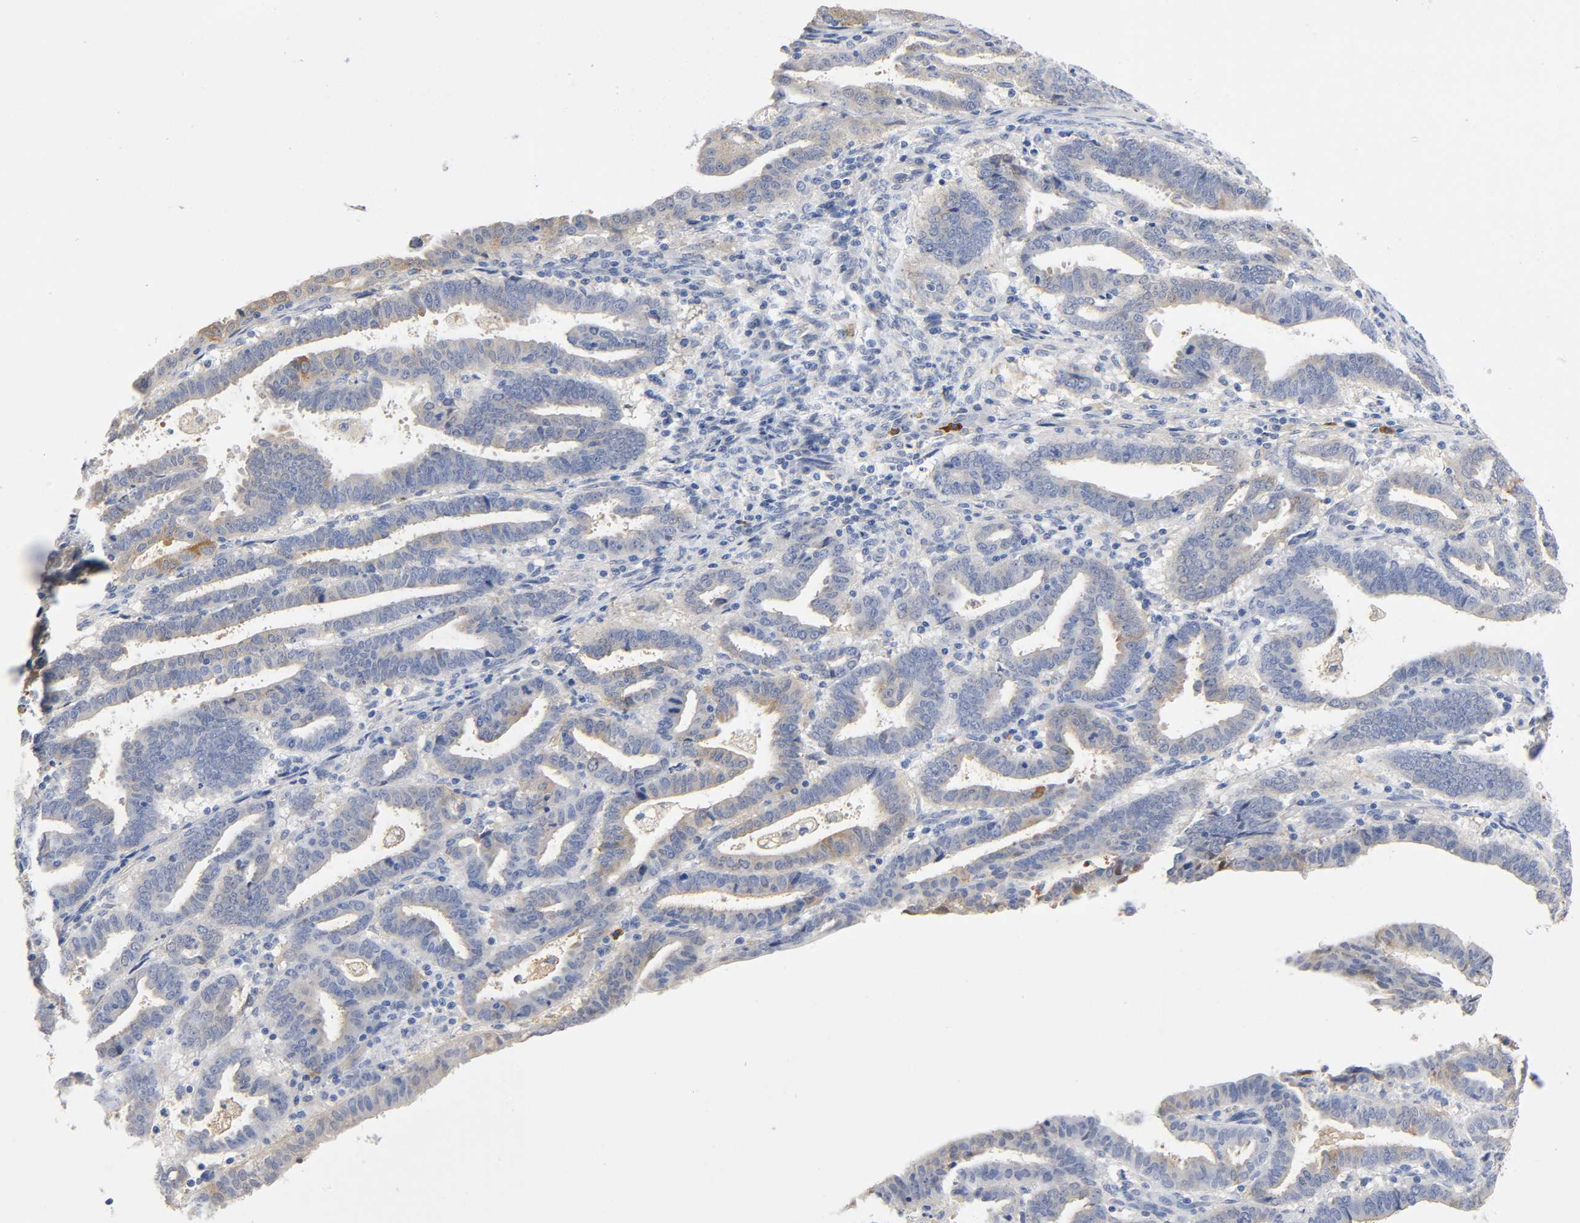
{"staining": {"intensity": "weak", "quantity": "25%-75%", "location": "cytoplasmic/membranous"}, "tissue": "endometrial cancer", "cell_type": "Tumor cells", "image_type": "cancer", "snomed": [{"axis": "morphology", "description": "Adenocarcinoma, NOS"}, {"axis": "topography", "description": "Uterus"}], "caption": "The image reveals a brown stain indicating the presence of a protein in the cytoplasmic/membranous of tumor cells in endometrial adenocarcinoma.", "gene": "TNC", "patient": {"sex": "female", "age": 83}}